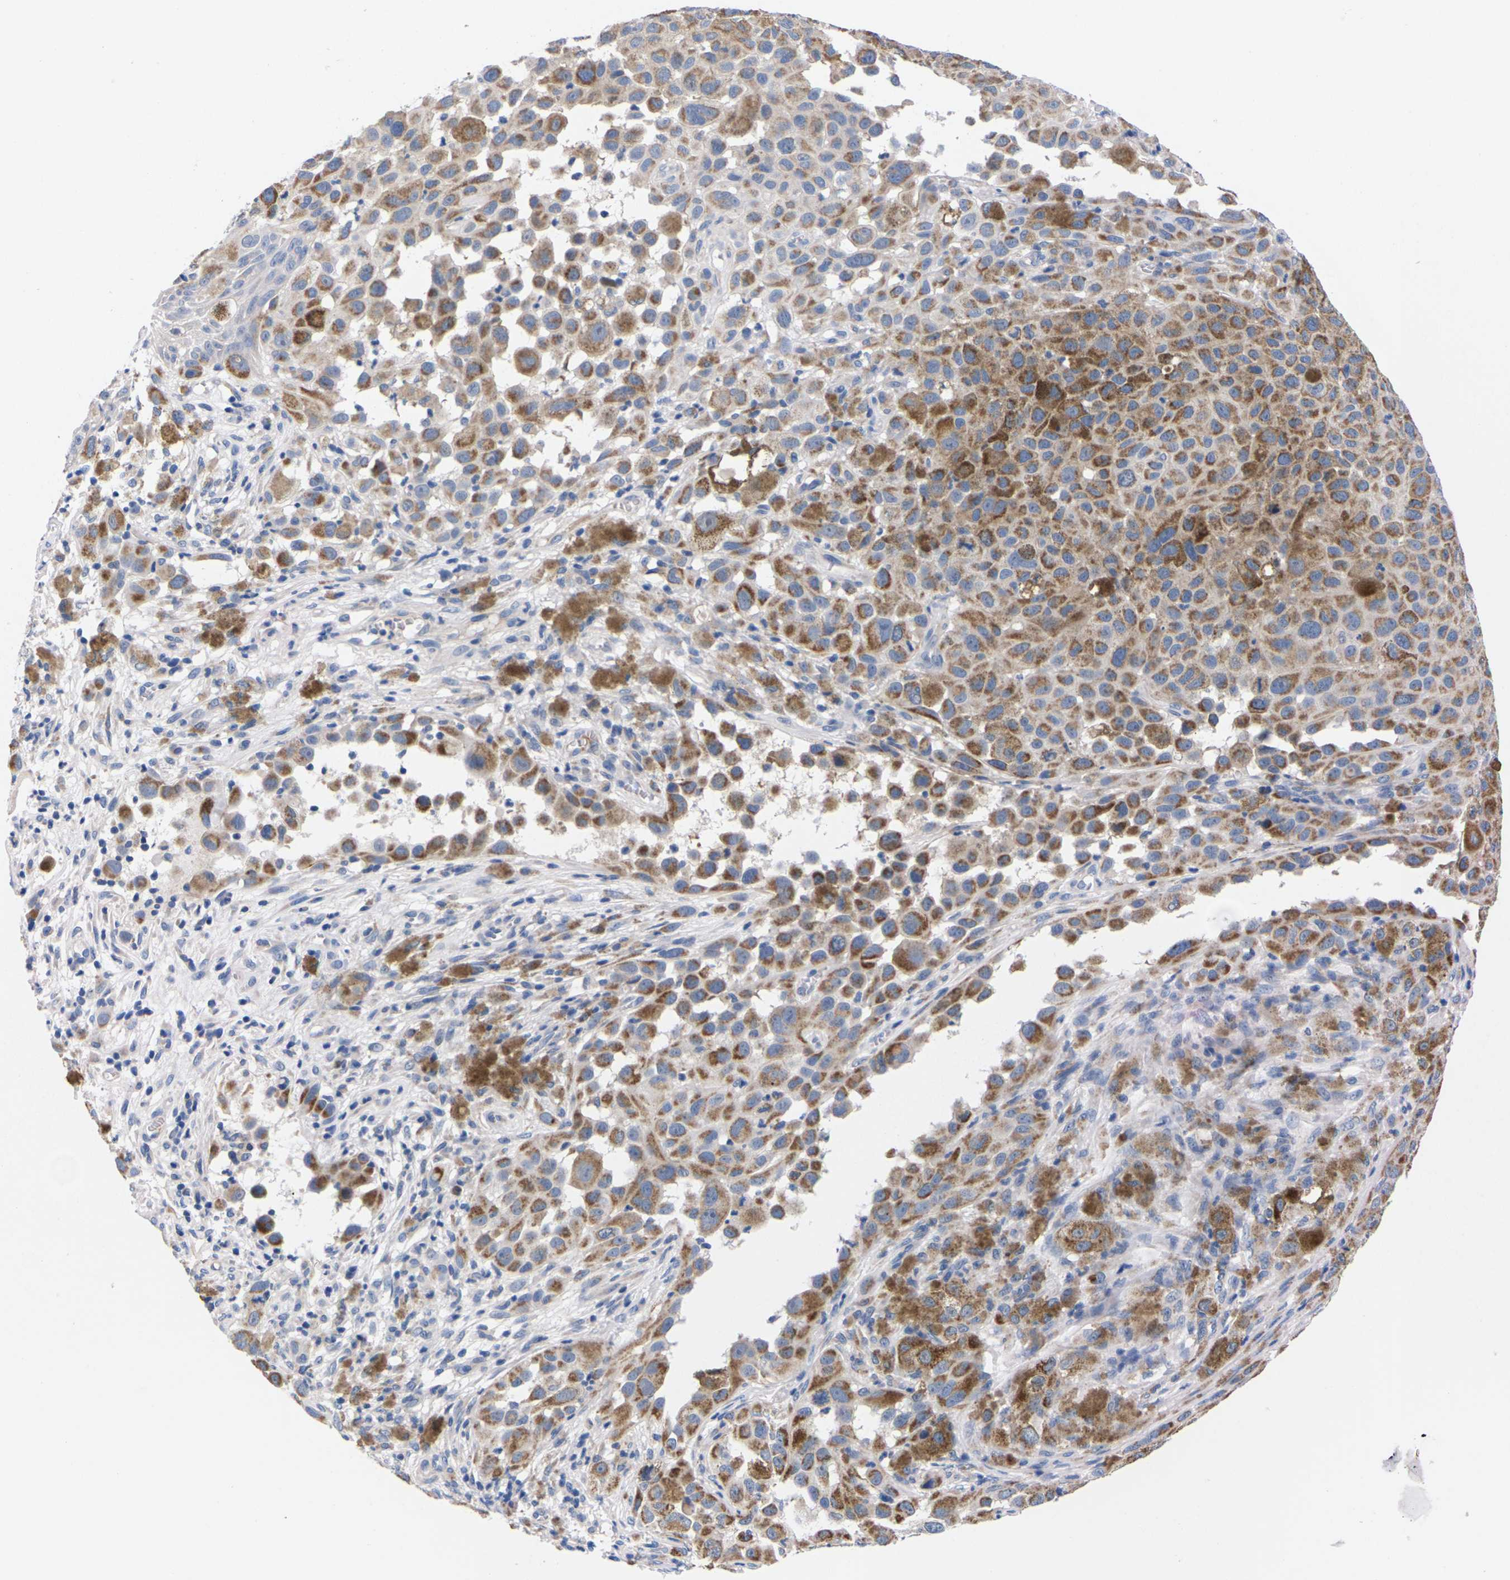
{"staining": {"intensity": "moderate", "quantity": "25%-75%", "location": "cytoplasmic/membranous"}, "tissue": "melanoma", "cell_type": "Tumor cells", "image_type": "cancer", "snomed": [{"axis": "morphology", "description": "Malignant melanoma, NOS"}, {"axis": "topography", "description": "Skin"}], "caption": "Protein staining demonstrates moderate cytoplasmic/membranous staining in about 25%-75% of tumor cells in malignant melanoma. (DAB IHC with brightfield microscopy, high magnification).", "gene": "FAM210A", "patient": {"sex": "male", "age": 96}}